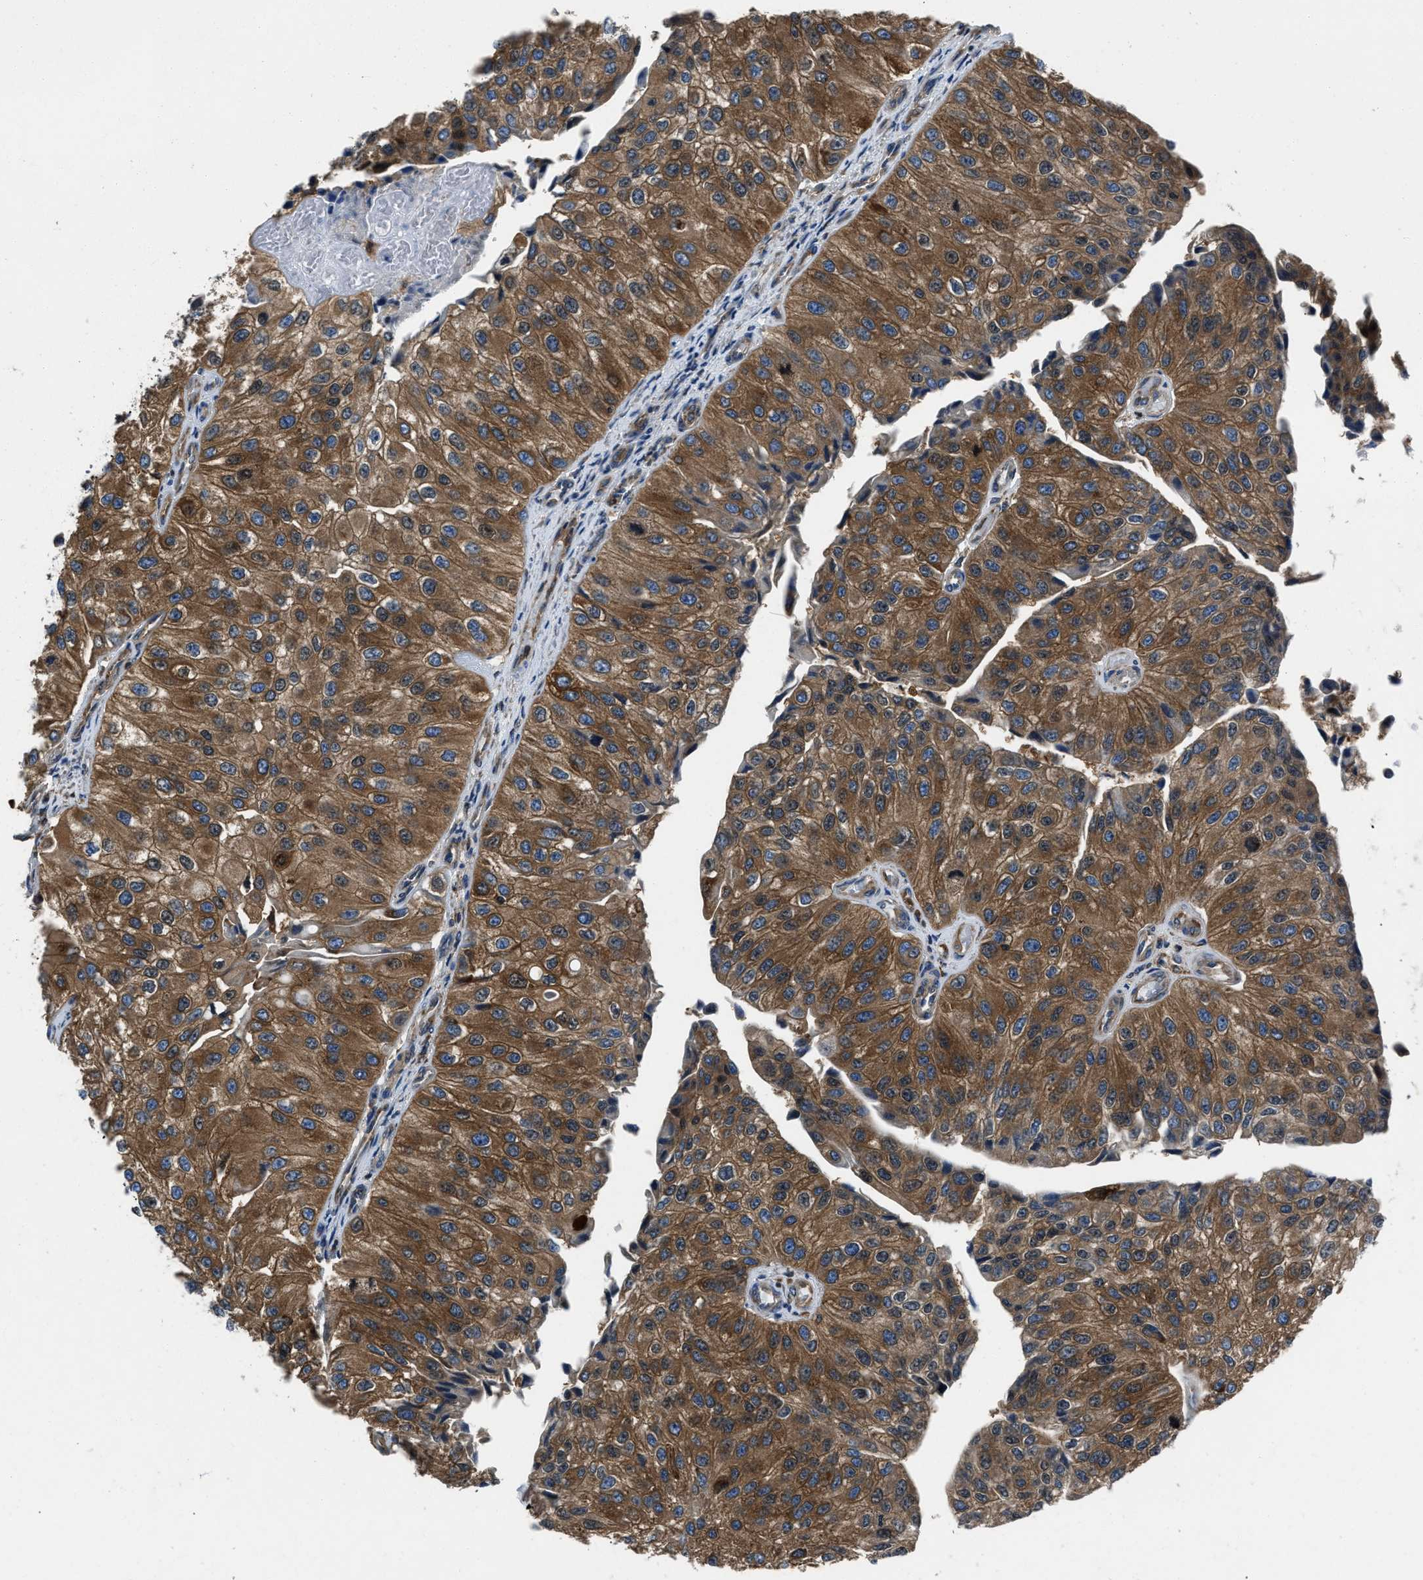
{"staining": {"intensity": "strong", "quantity": ">75%", "location": "cytoplasmic/membranous"}, "tissue": "urothelial cancer", "cell_type": "Tumor cells", "image_type": "cancer", "snomed": [{"axis": "morphology", "description": "Urothelial carcinoma, High grade"}, {"axis": "topography", "description": "Kidney"}, {"axis": "topography", "description": "Urinary bladder"}], "caption": "The image shows immunohistochemical staining of urothelial cancer. There is strong cytoplasmic/membranous positivity is seen in about >75% of tumor cells.", "gene": "YARS1", "patient": {"sex": "male", "age": 77}}